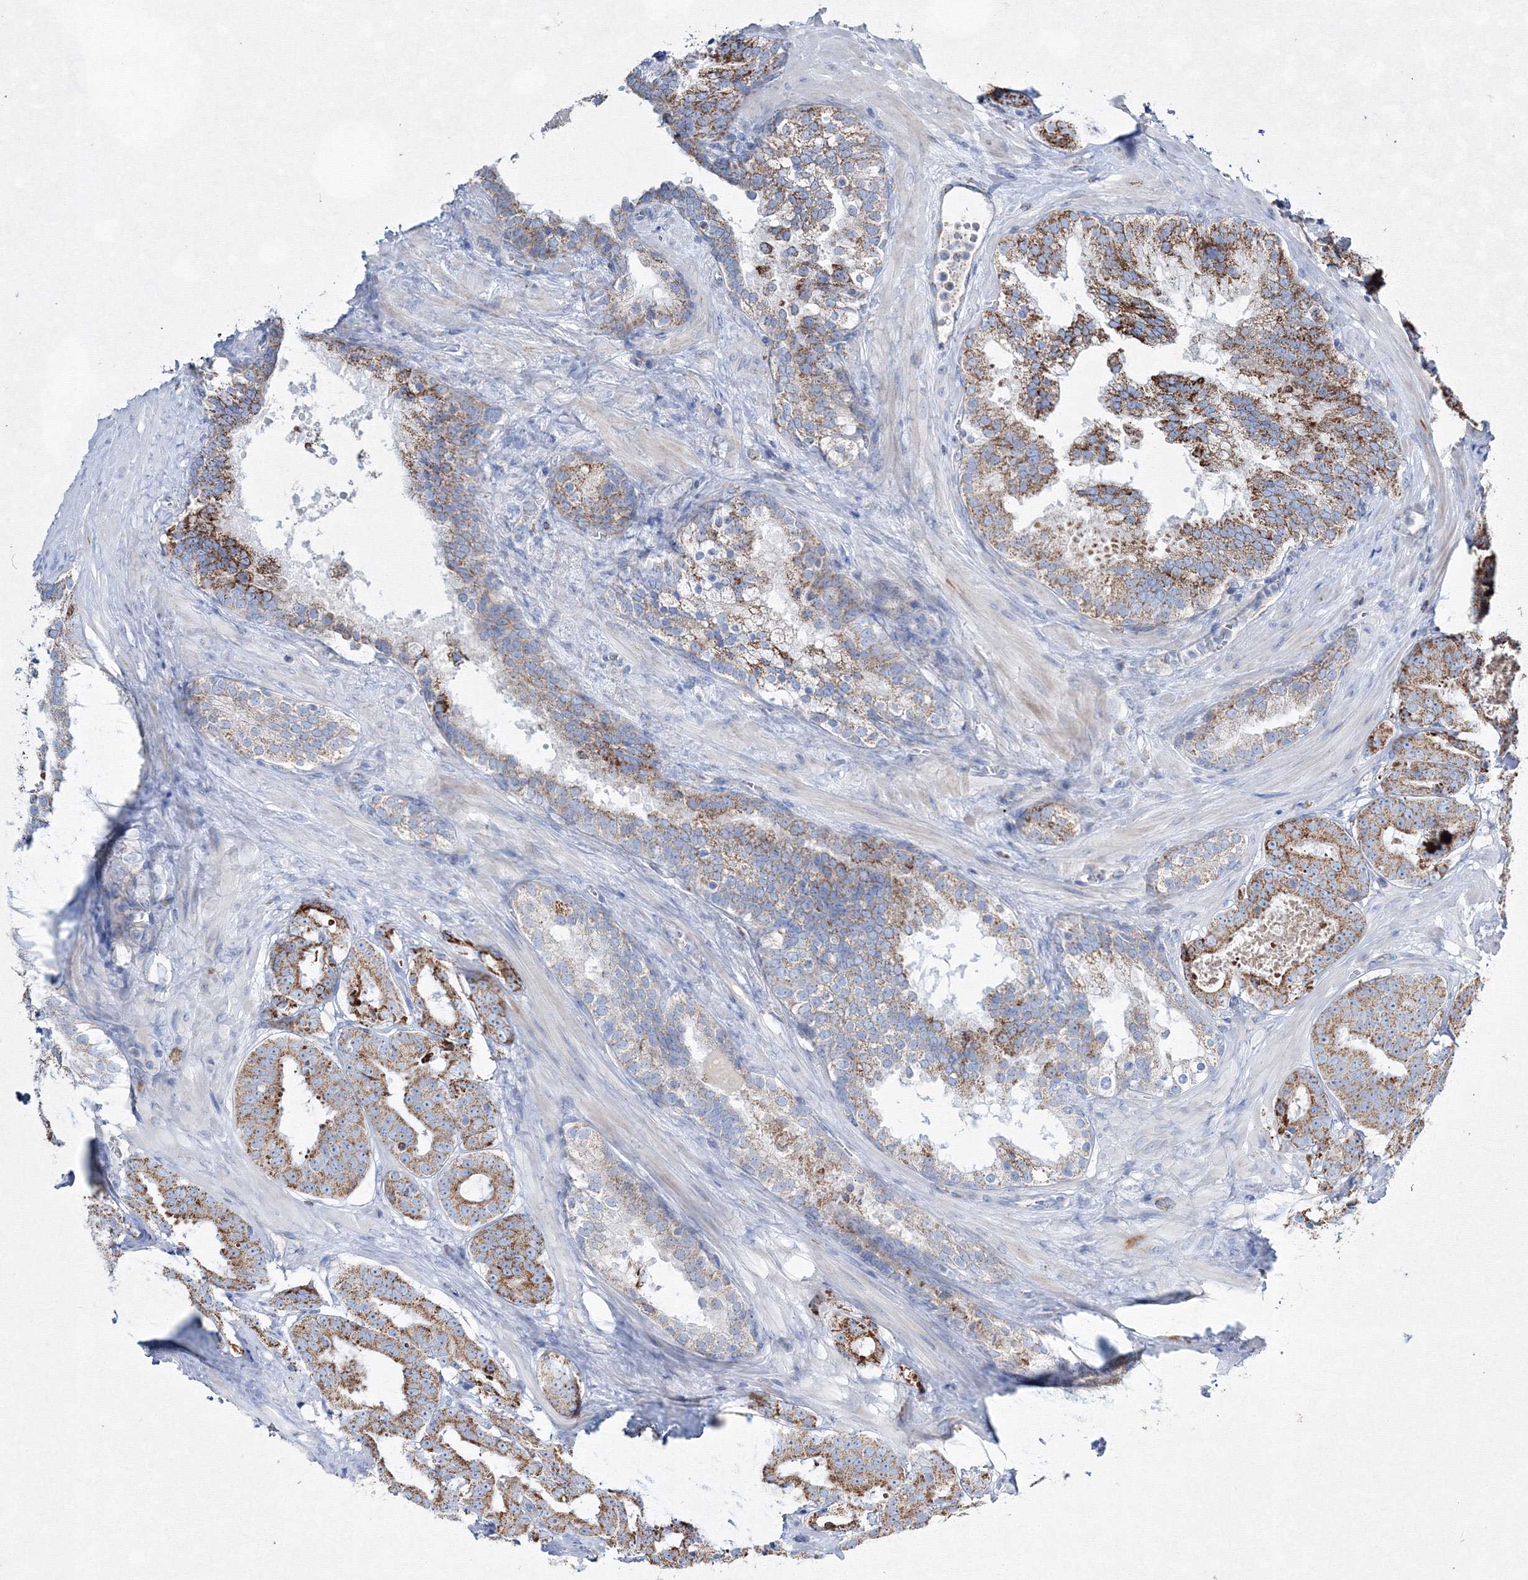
{"staining": {"intensity": "moderate", "quantity": "25%-75%", "location": "cytoplasmic/membranous"}, "tissue": "prostate cancer", "cell_type": "Tumor cells", "image_type": "cancer", "snomed": [{"axis": "morphology", "description": "Adenocarcinoma, High grade"}, {"axis": "topography", "description": "Prostate"}], "caption": "The micrograph displays a brown stain indicating the presence of a protein in the cytoplasmic/membranous of tumor cells in prostate cancer.", "gene": "IGSF9", "patient": {"sex": "male", "age": 57}}